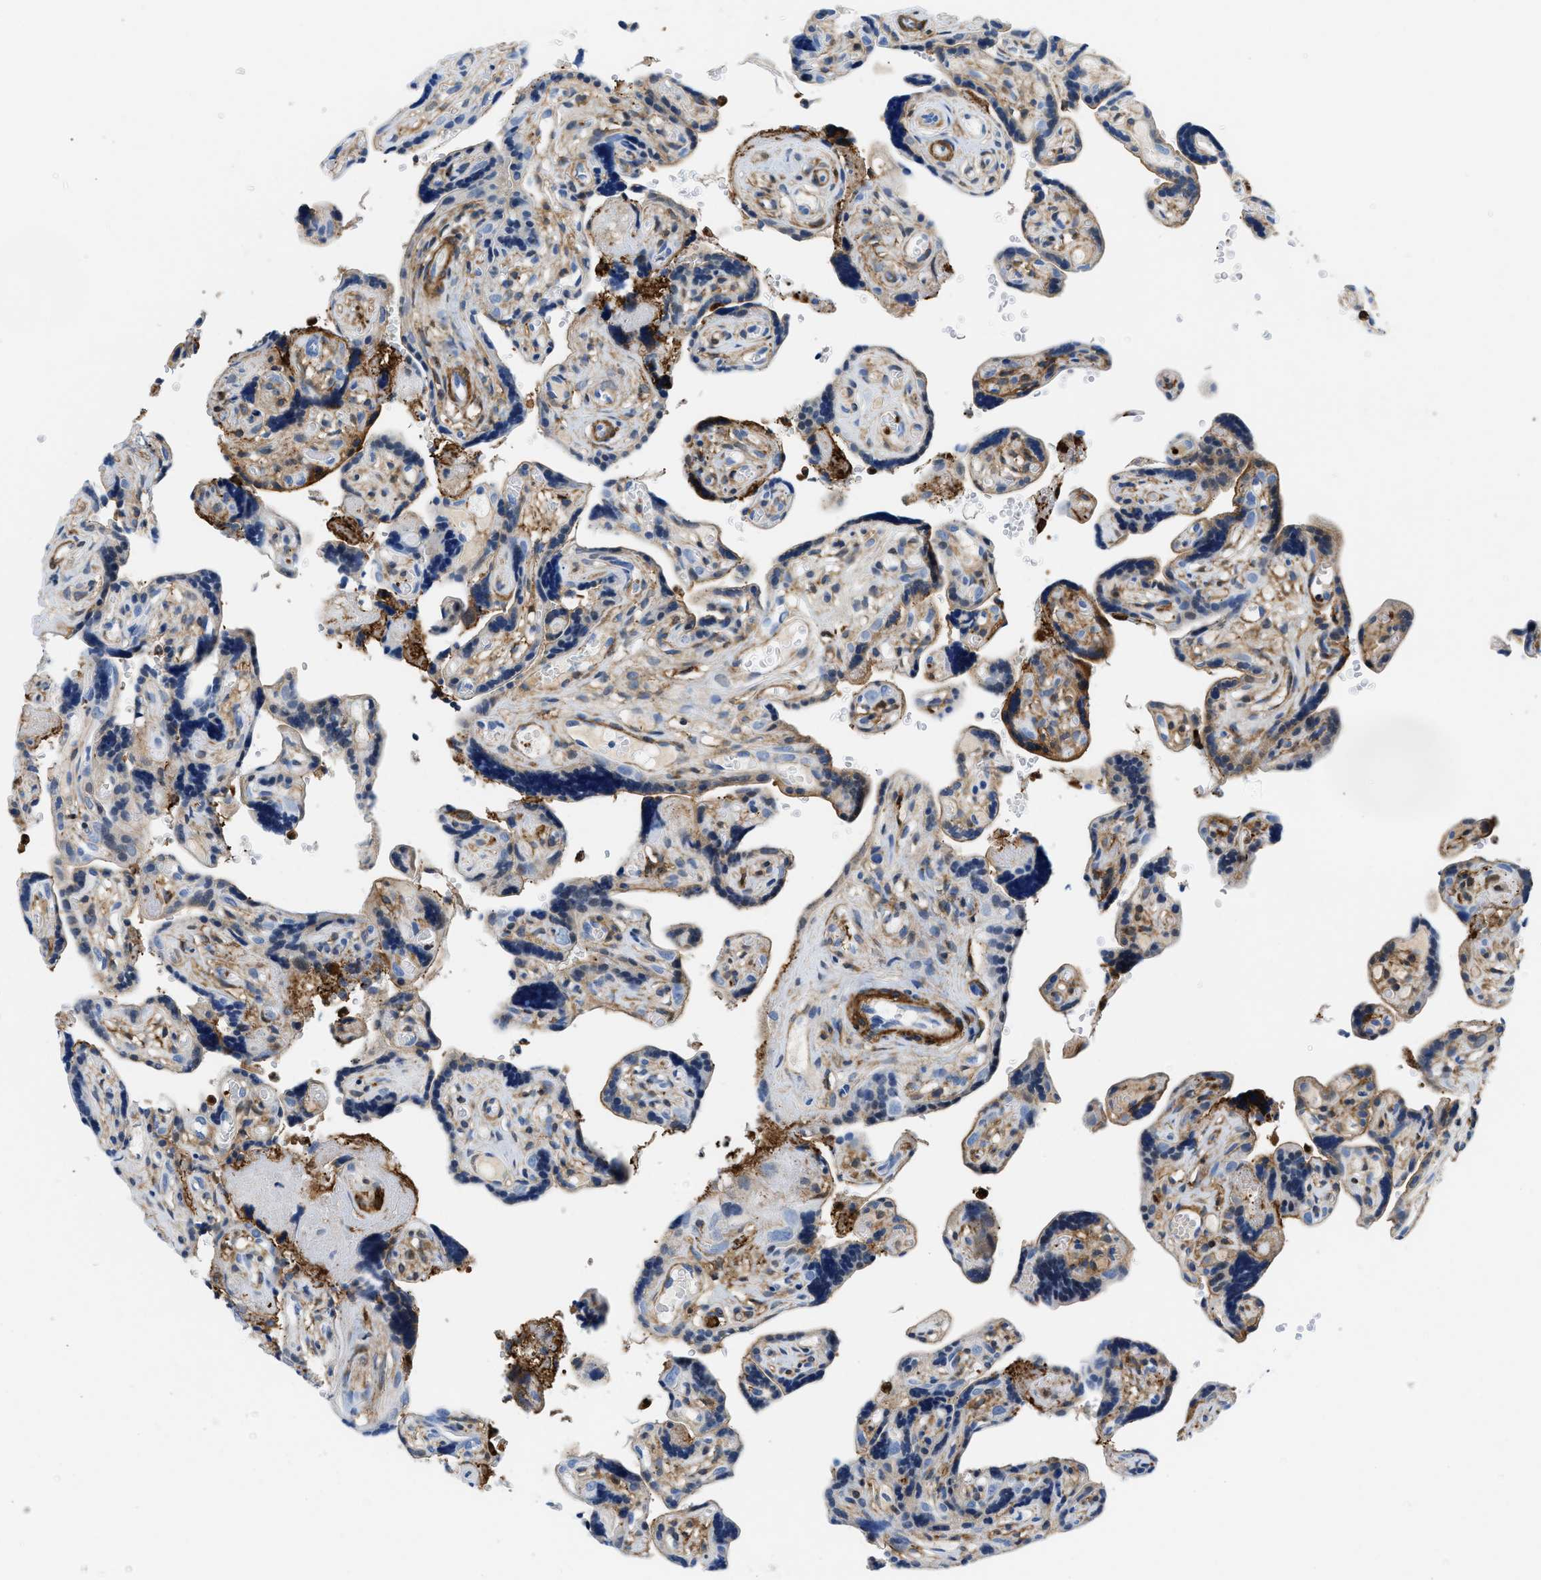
{"staining": {"intensity": "weak", "quantity": "<25%", "location": "cytoplasmic/membranous"}, "tissue": "placenta", "cell_type": "Decidual cells", "image_type": "normal", "snomed": [{"axis": "morphology", "description": "Normal tissue, NOS"}, {"axis": "topography", "description": "Placenta"}], "caption": "Human placenta stained for a protein using immunohistochemistry reveals no staining in decidual cells.", "gene": "GSN", "patient": {"sex": "female", "age": 30}}